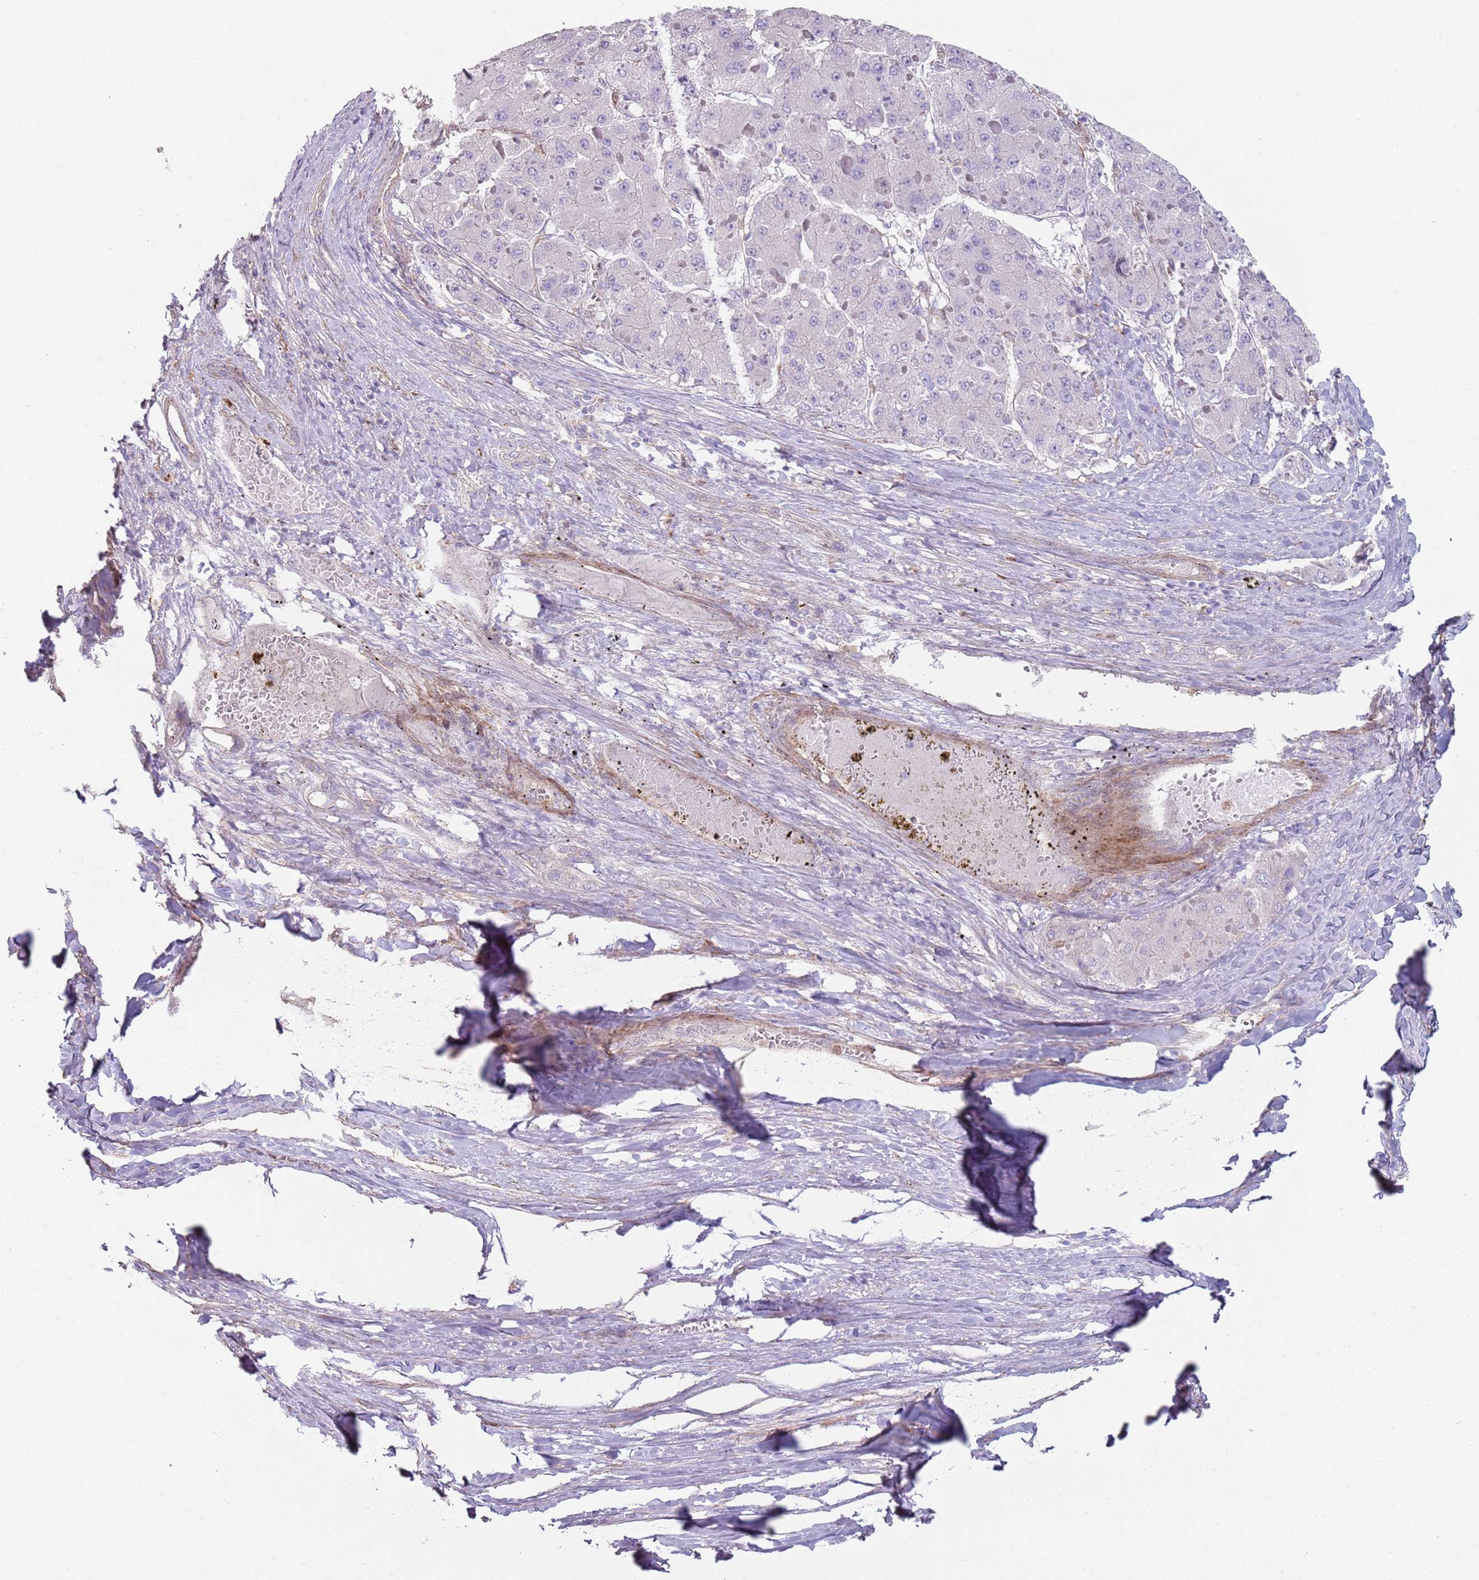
{"staining": {"intensity": "negative", "quantity": "none", "location": "none"}, "tissue": "liver cancer", "cell_type": "Tumor cells", "image_type": "cancer", "snomed": [{"axis": "morphology", "description": "Carcinoma, Hepatocellular, NOS"}, {"axis": "topography", "description": "Liver"}], "caption": "Tumor cells show no significant protein expression in hepatocellular carcinoma (liver).", "gene": "PHLPP2", "patient": {"sex": "female", "age": 73}}